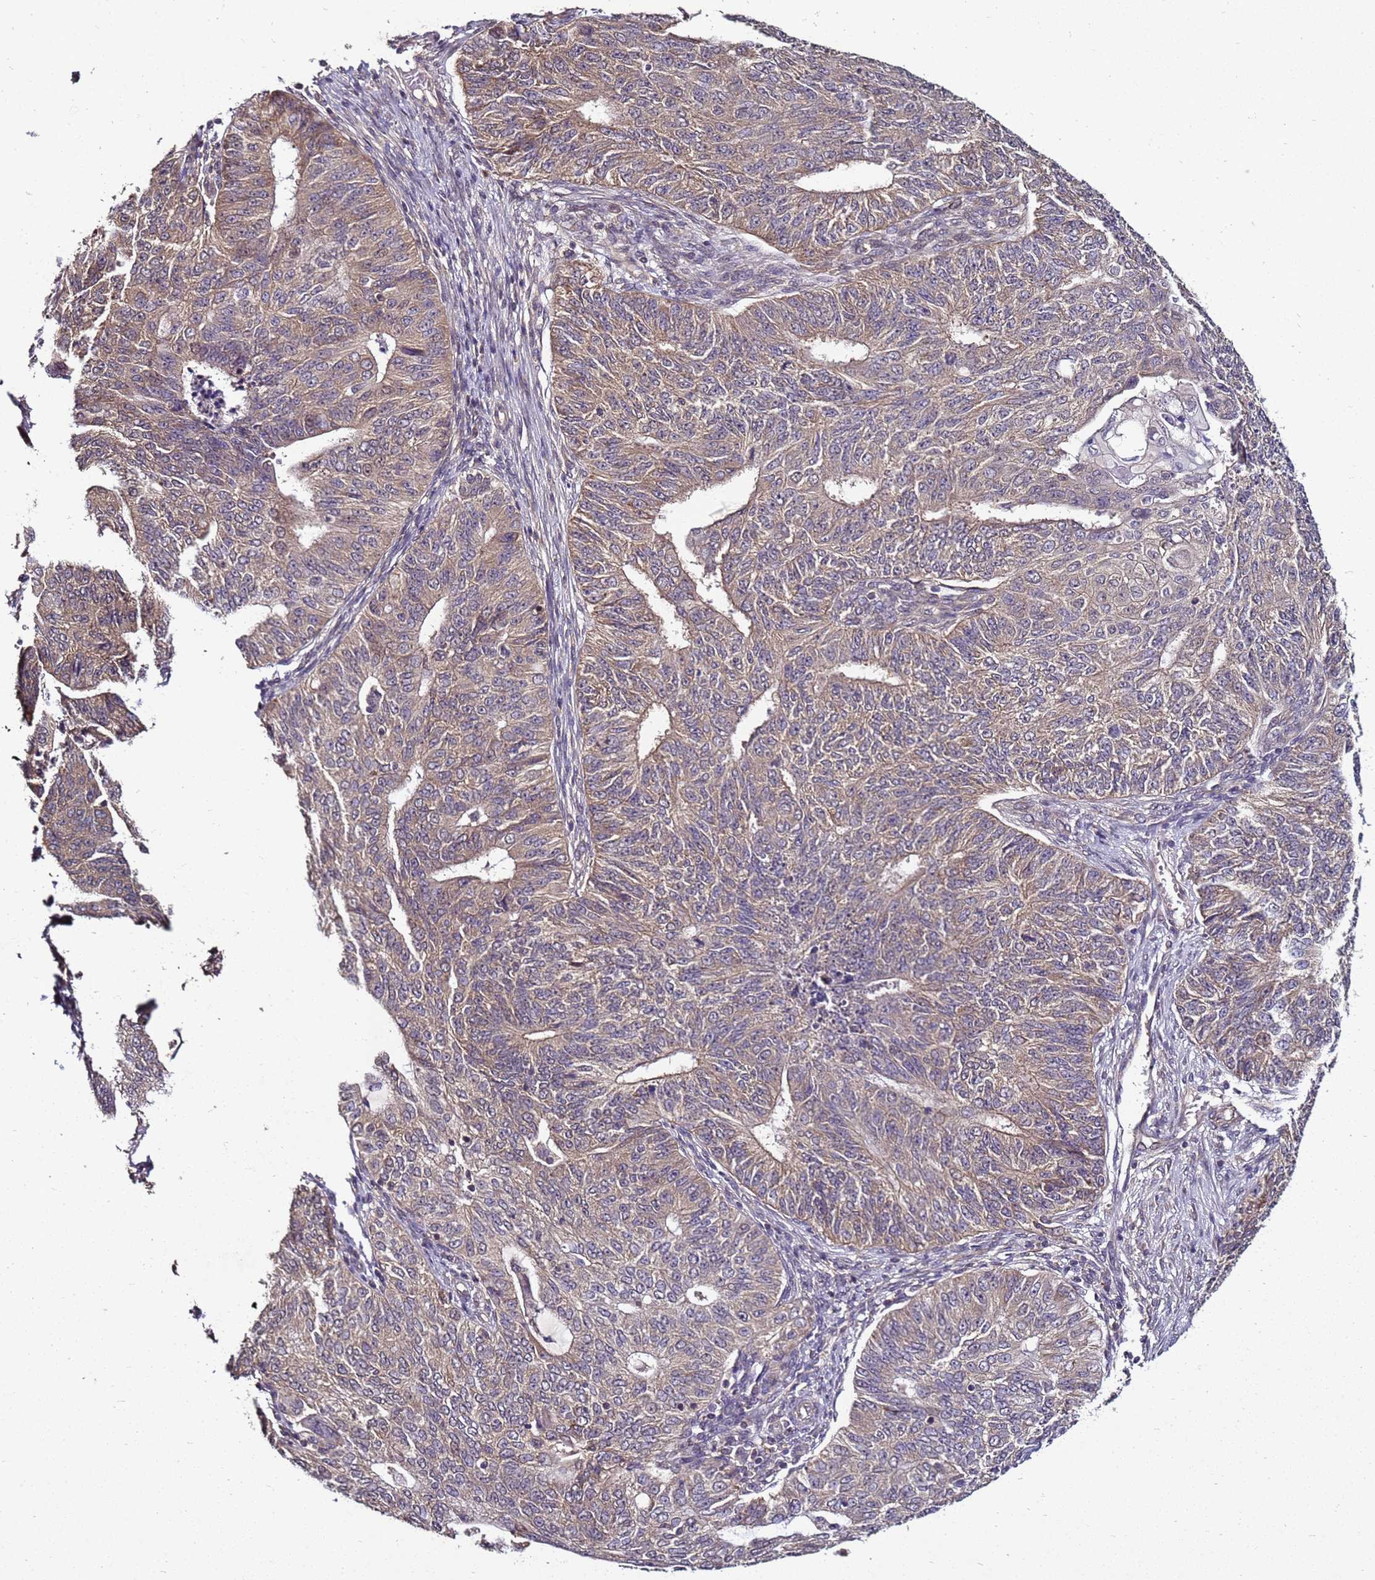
{"staining": {"intensity": "moderate", "quantity": ">75%", "location": "cytoplasmic/membranous"}, "tissue": "endometrial cancer", "cell_type": "Tumor cells", "image_type": "cancer", "snomed": [{"axis": "morphology", "description": "Adenocarcinoma, NOS"}, {"axis": "topography", "description": "Endometrium"}], "caption": "This micrograph displays IHC staining of adenocarcinoma (endometrial), with medium moderate cytoplasmic/membranous expression in approximately >75% of tumor cells.", "gene": "ANKRD17", "patient": {"sex": "female", "age": 32}}